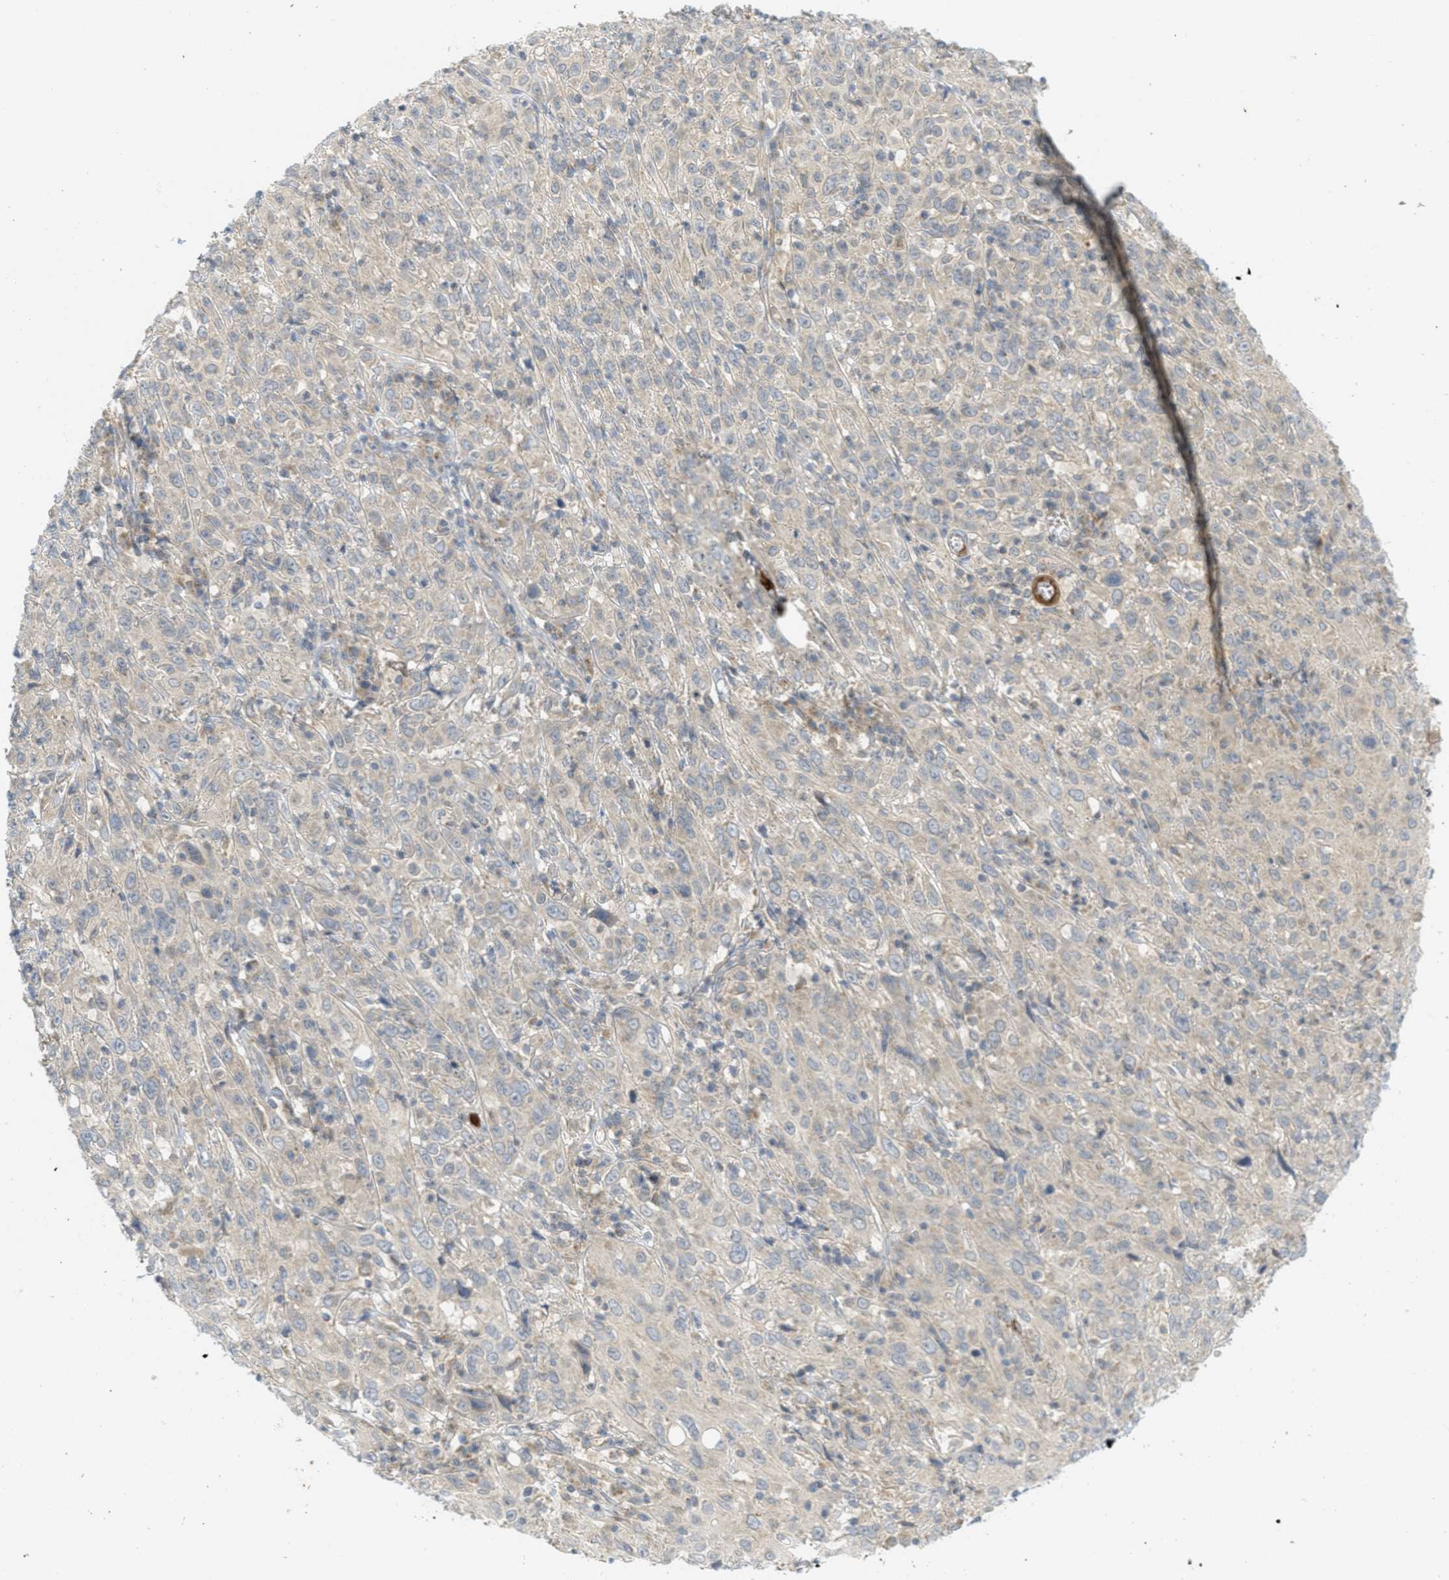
{"staining": {"intensity": "negative", "quantity": "none", "location": "none"}, "tissue": "cervical cancer", "cell_type": "Tumor cells", "image_type": "cancer", "snomed": [{"axis": "morphology", "description": "Squamous cell carcinoma, NOS"}, {"axis": "topography", "description": "Cervix"}], "caption": "High power microscopy histopathology image of an immunohistochemistry micrograph of cervical cancer, revealing no significant staining in tumor cells.", "gene": "PROC", "patient": {"sex": "female", "age": 46}}